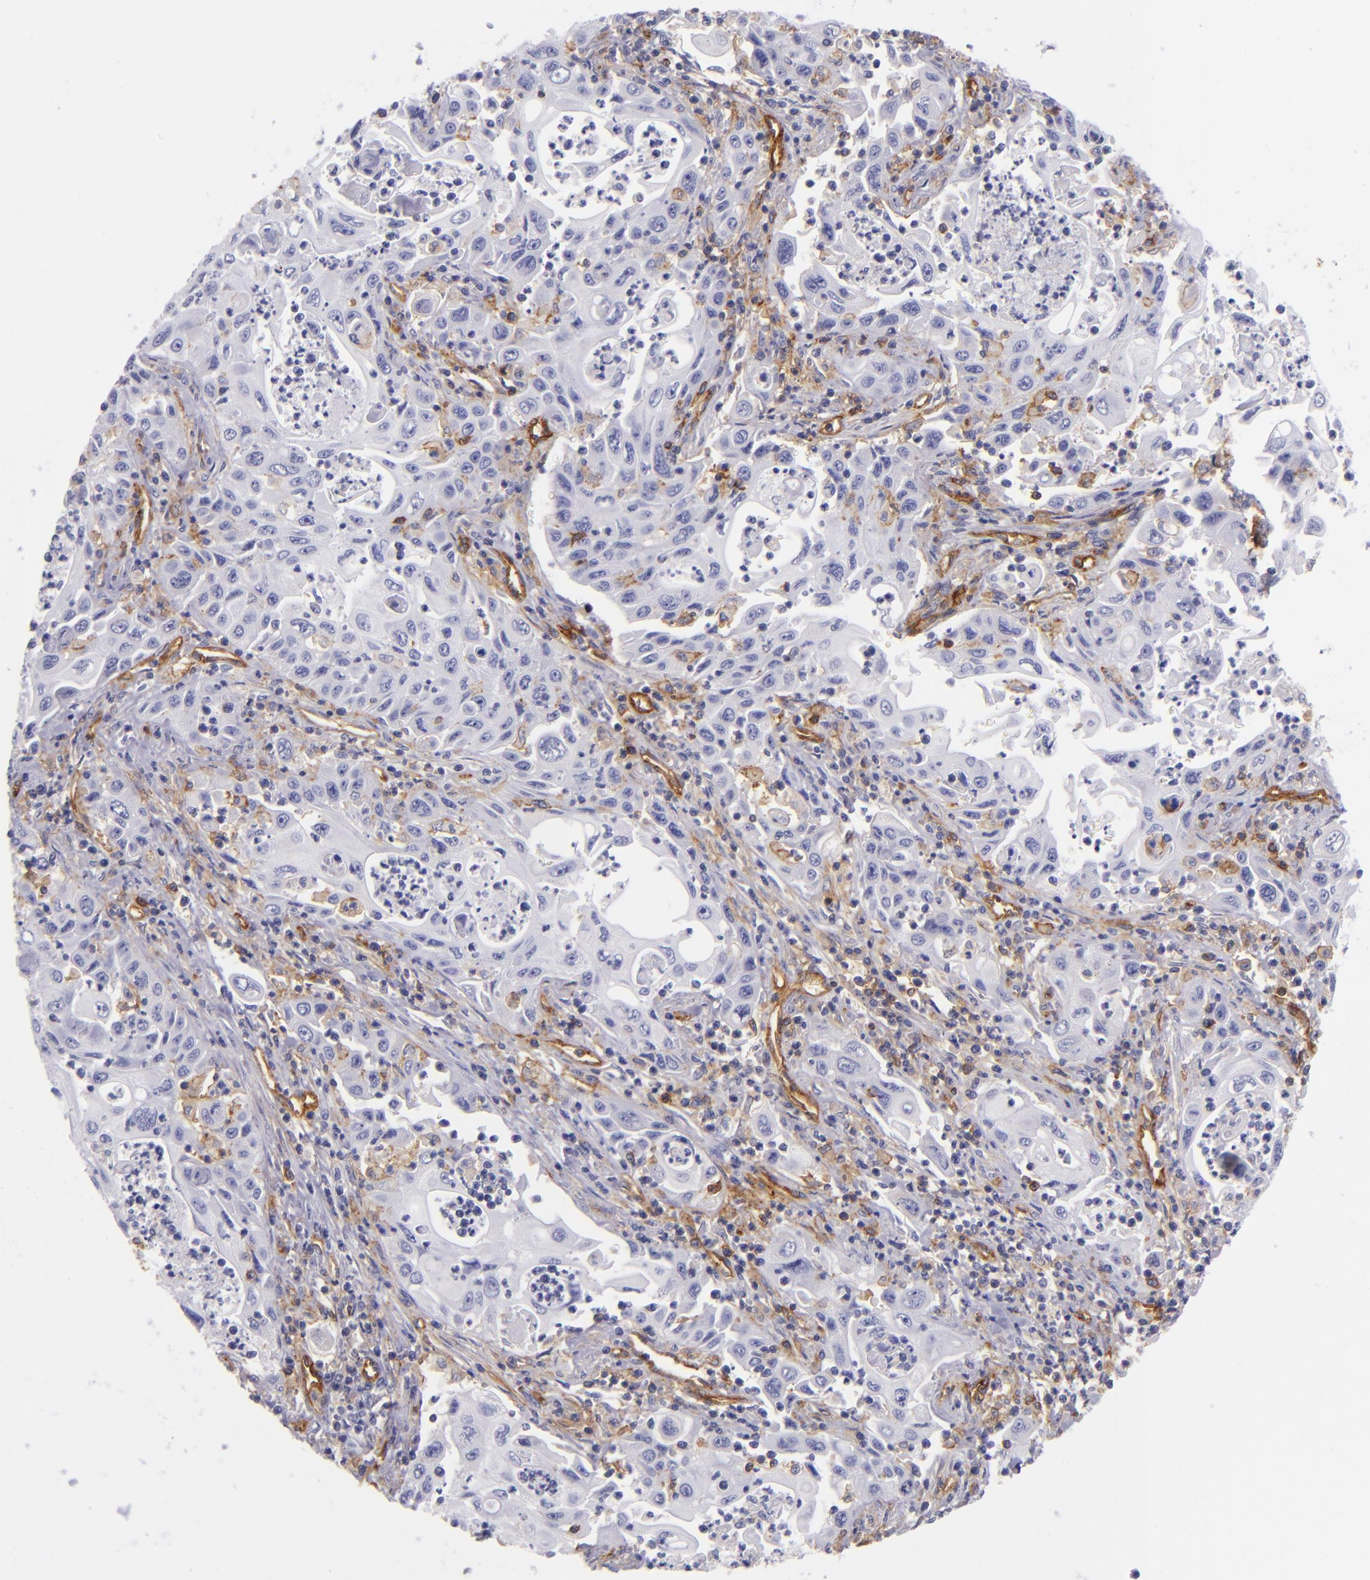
{"staining": {"intensity": "negative", "quantity": "none", "location": "none"}, "tissue": "pancreatic cancer", "cell_type": "Tumor cells", "image_type": "cancer", "snomed": [{"axis": "morphology", "description": "Adenocarcinoma, NOS"}, {"axis": "topography", "description": "Pancreas"}], "caption": "Immunohistochemical staining of human pancreatic cancer (adenocarcinoma) displays no significant expression in tumor cells.", "gene": "ENTPD1", "patient": {"sex": "male", "age": 70}}